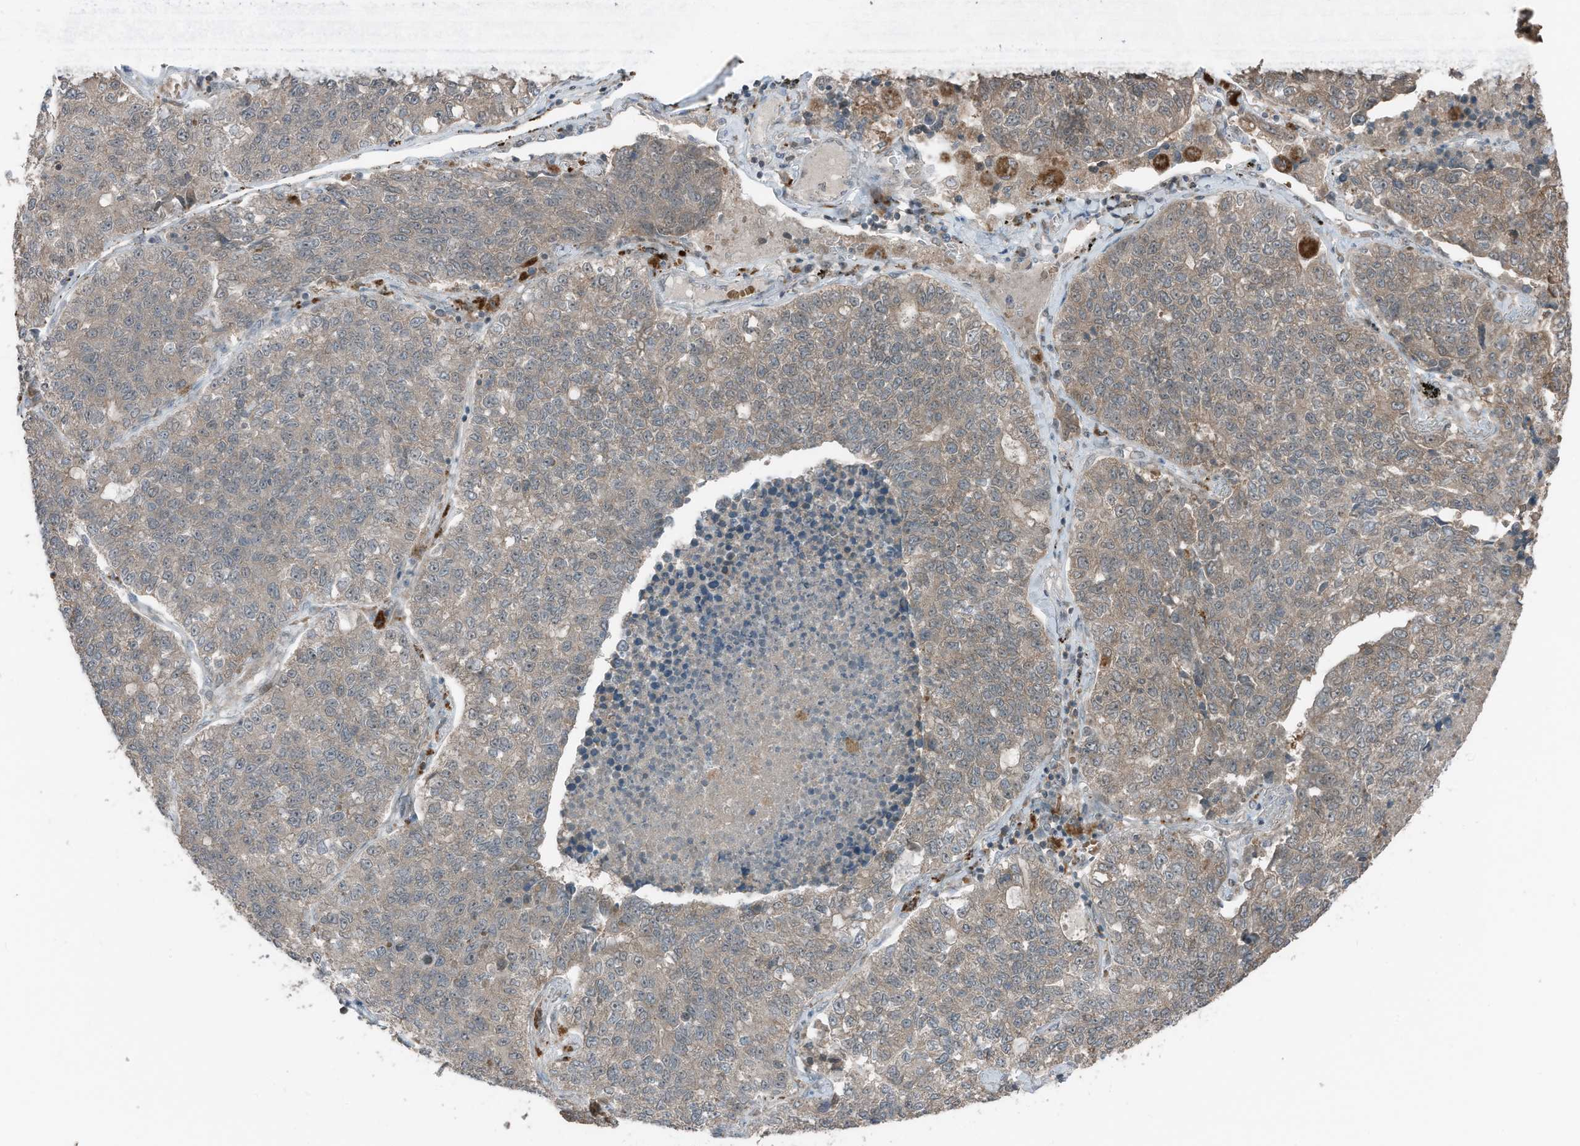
{"staining": {"intensity": "weak", "quantity": "25%-75%", "location": "cytoplasmic/membranous"}, "tissue": "lung cancer", "cell_type": "Tumor cells", "image_type": "cancer", "snomed": [{"axis": "morphology", "description": "Adenocarcinoma, NOS"}, {"axis": "topography", "description": "Lung"}], "caption": "Immunohistochemical staining of lung cancer (adenocarcinoma) reveals low levels of weak cytoplasmic/membranous protein staining in about 25%-75% of tumor cells. Using DAB (brown) and hematoxylin (blue) stains, captured at high magnification using brightfield microscopy.", "gene": "TXNDC9", "patient": {"sex": "male", "age": 49}}